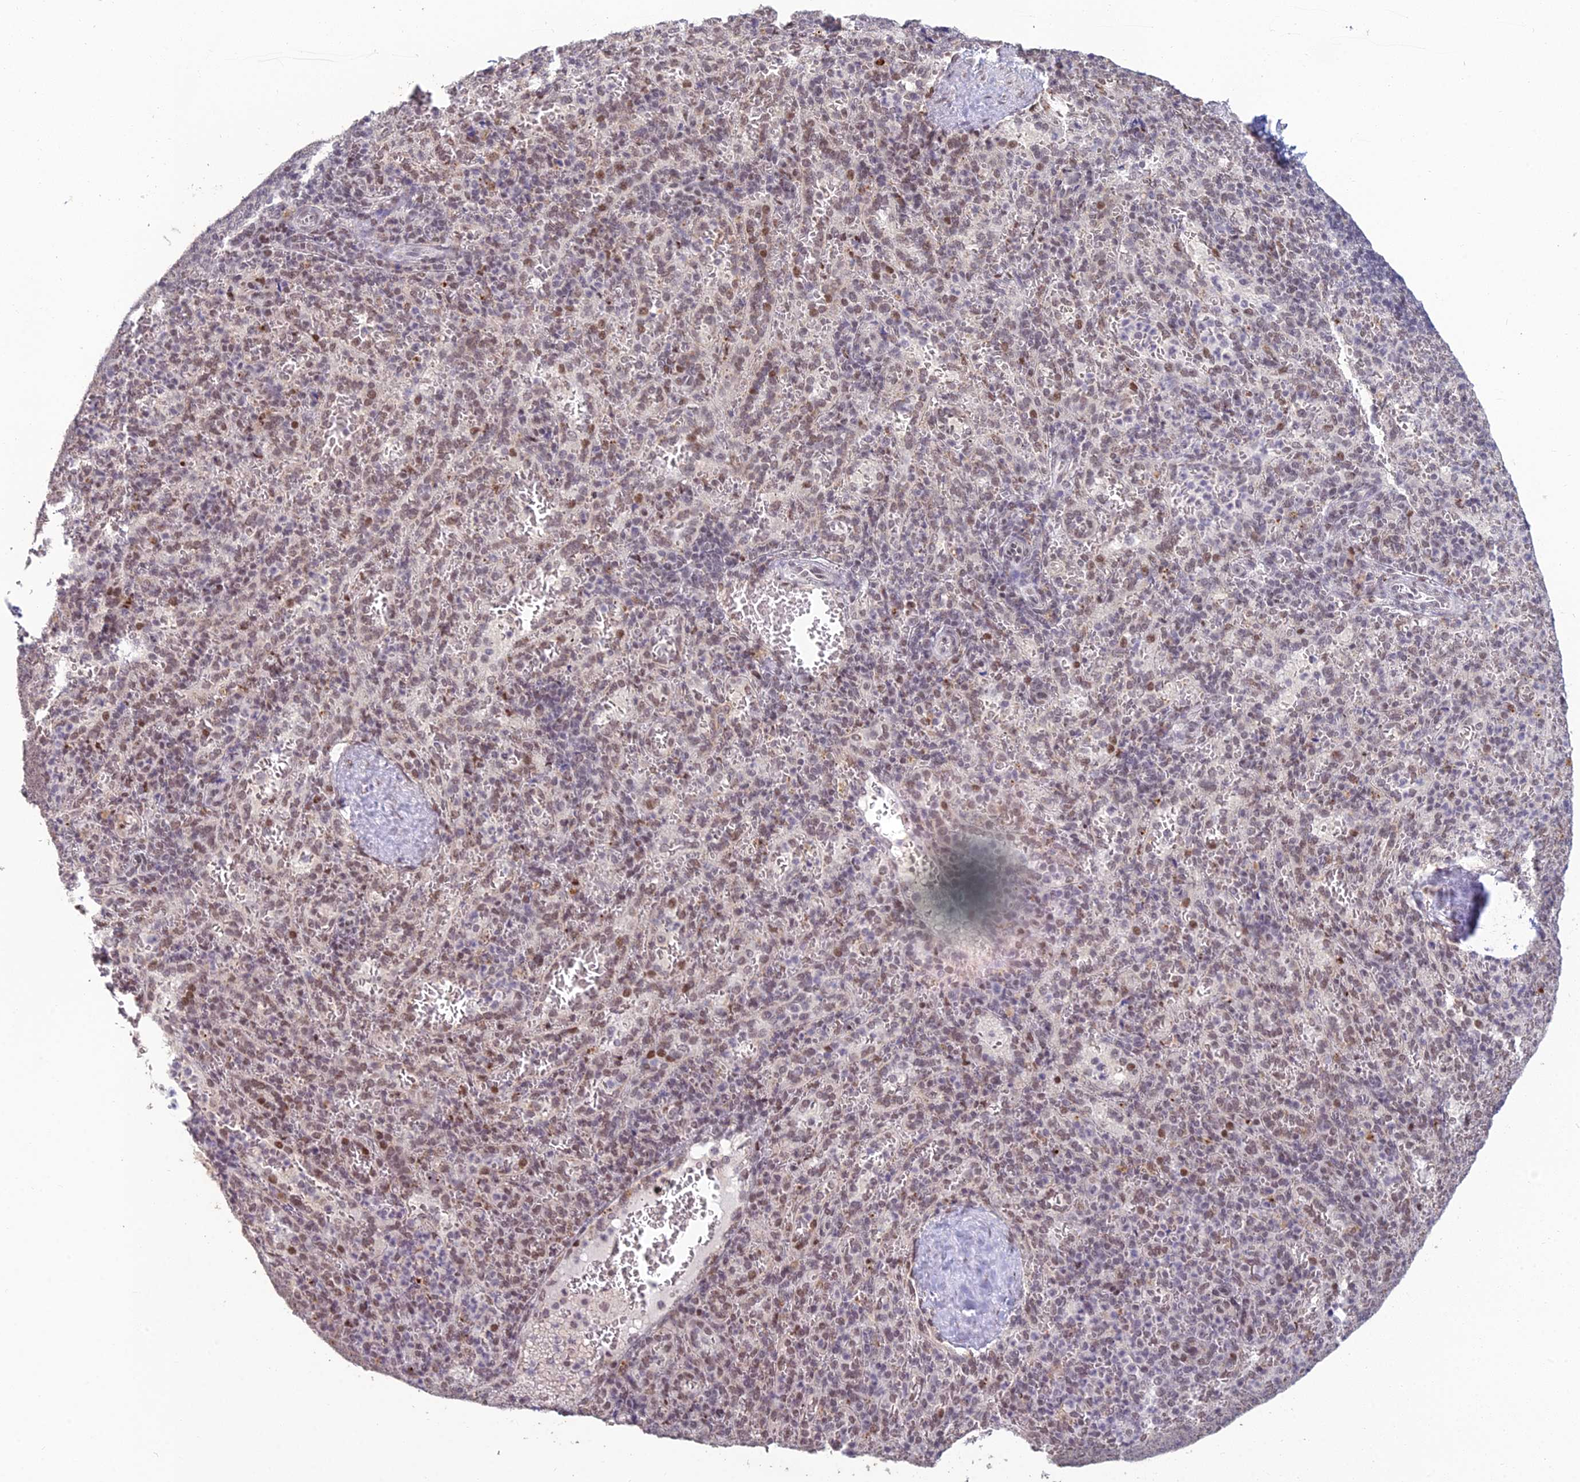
{"staining": {"intensity": "moderate", "quantity": "25%-75%", "location": "nuclear"}, "tissue": "spleen", "cell_type": "Cells in red pulp", "image_type": "normal", "snomed": [{"axis": "morphology", "description": "Normal tissue, NOS"}, {"axis": "topography", "description": "Spleen"}], "caption": "Protein expression analysis of normal human spleen reveals moderate nuclear staining in approximately 25%-75% of cells in red pulp. (Stains: DAB in brown, nuclei in blue, Microscopy: brightfield microscopy at high magnification).", "gene": "ABHD17A", "patient": {"sex": "female", "age": 21}}